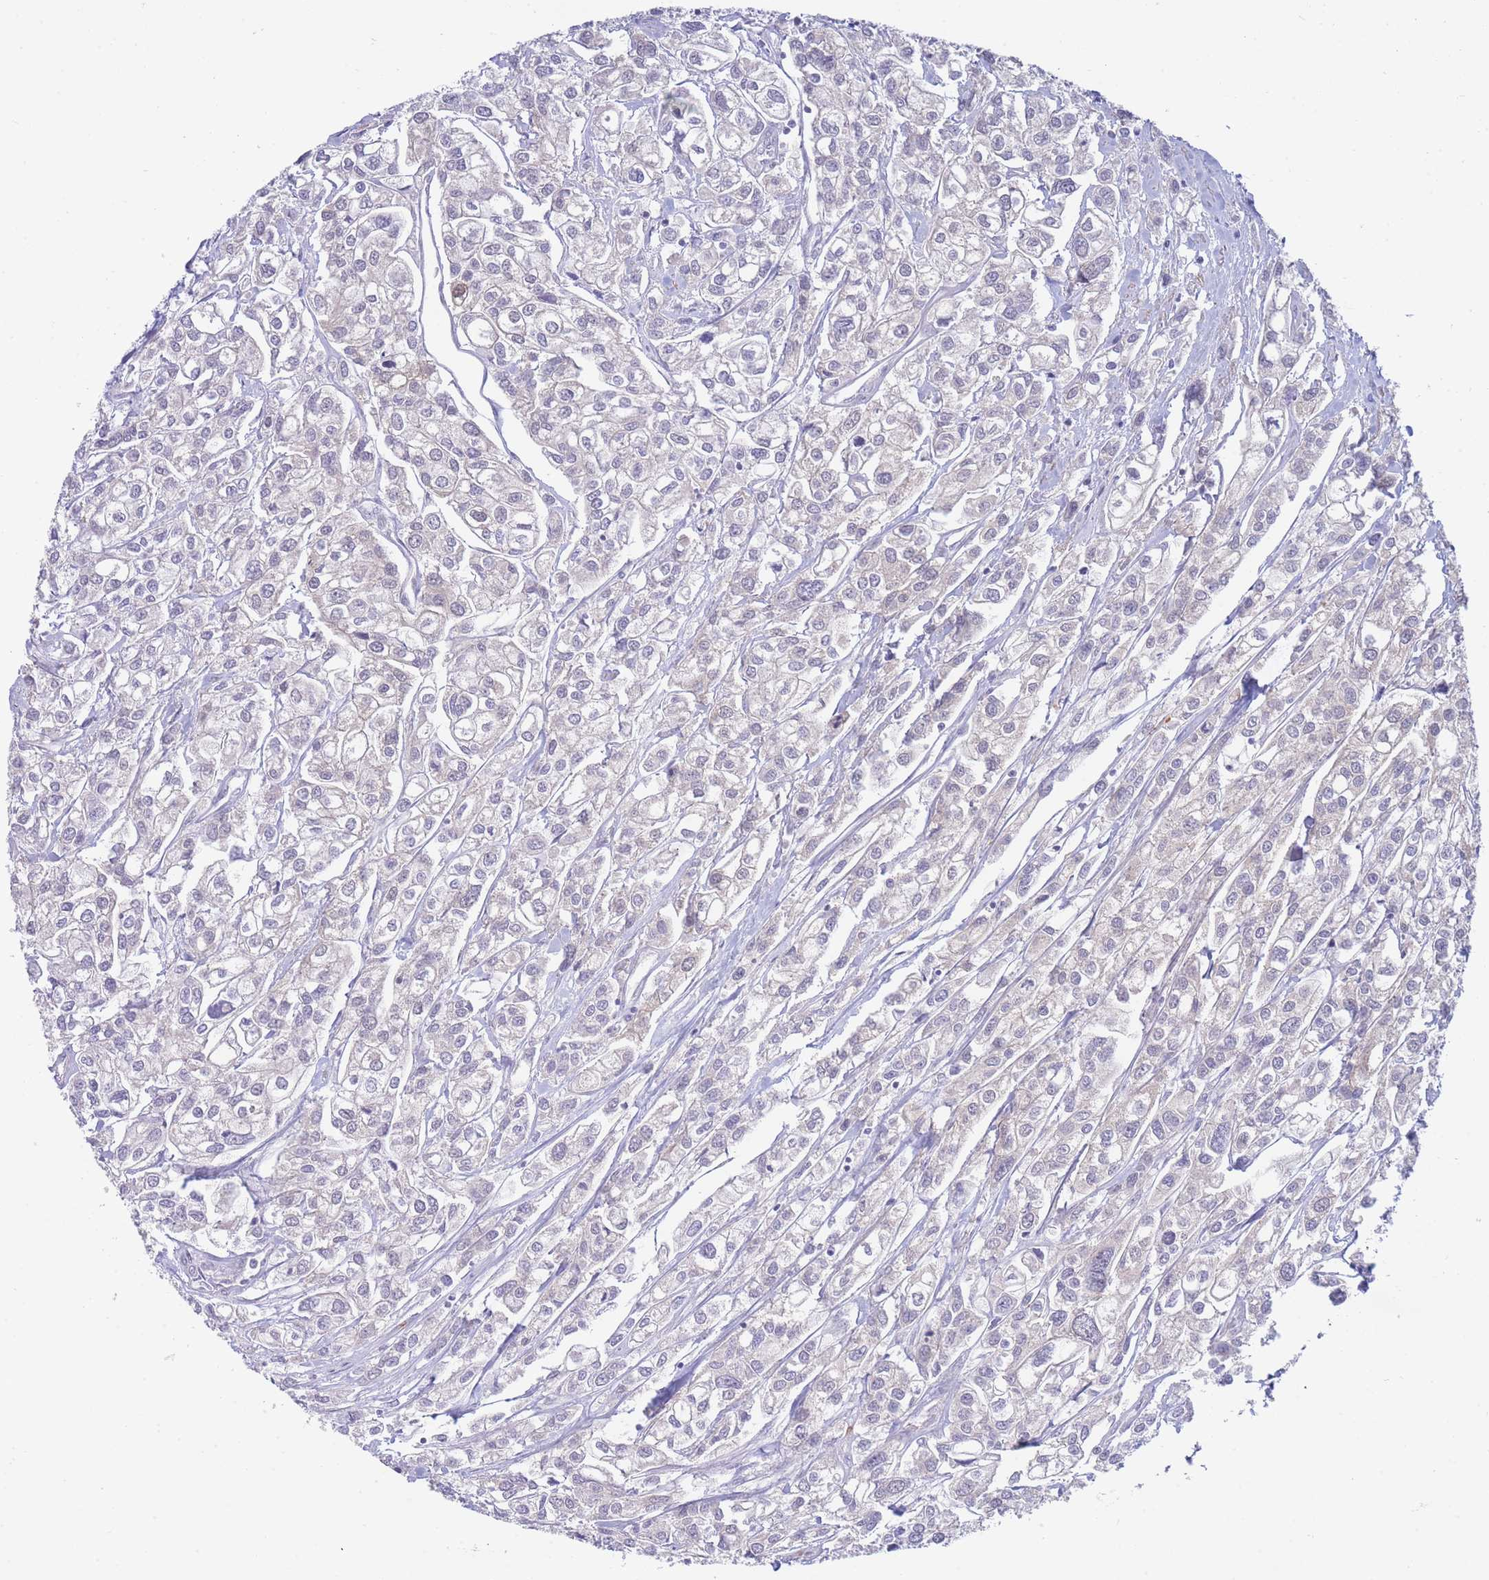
{"staining": {"intensity": "negative", "quantity": "none", "location": "none"}, "tissue": "urothelial cancer", "cell_type": "Tumor cells", "image_type": "cancer", "snomed": [{"axis": "morphology", "description": "Urothelial carcinoma, High grade"}, {"axis": "topography", "description": "Urinary bladder"}], "caption": "The image demonstrates no staining of tumor cells in urothelial cancer. (DAB (3,3'-diaminobenzidine) immunohistochemistry, high magnification).", "gene": "SUGT1", "patient": {"sex": "male", "age": 67}}